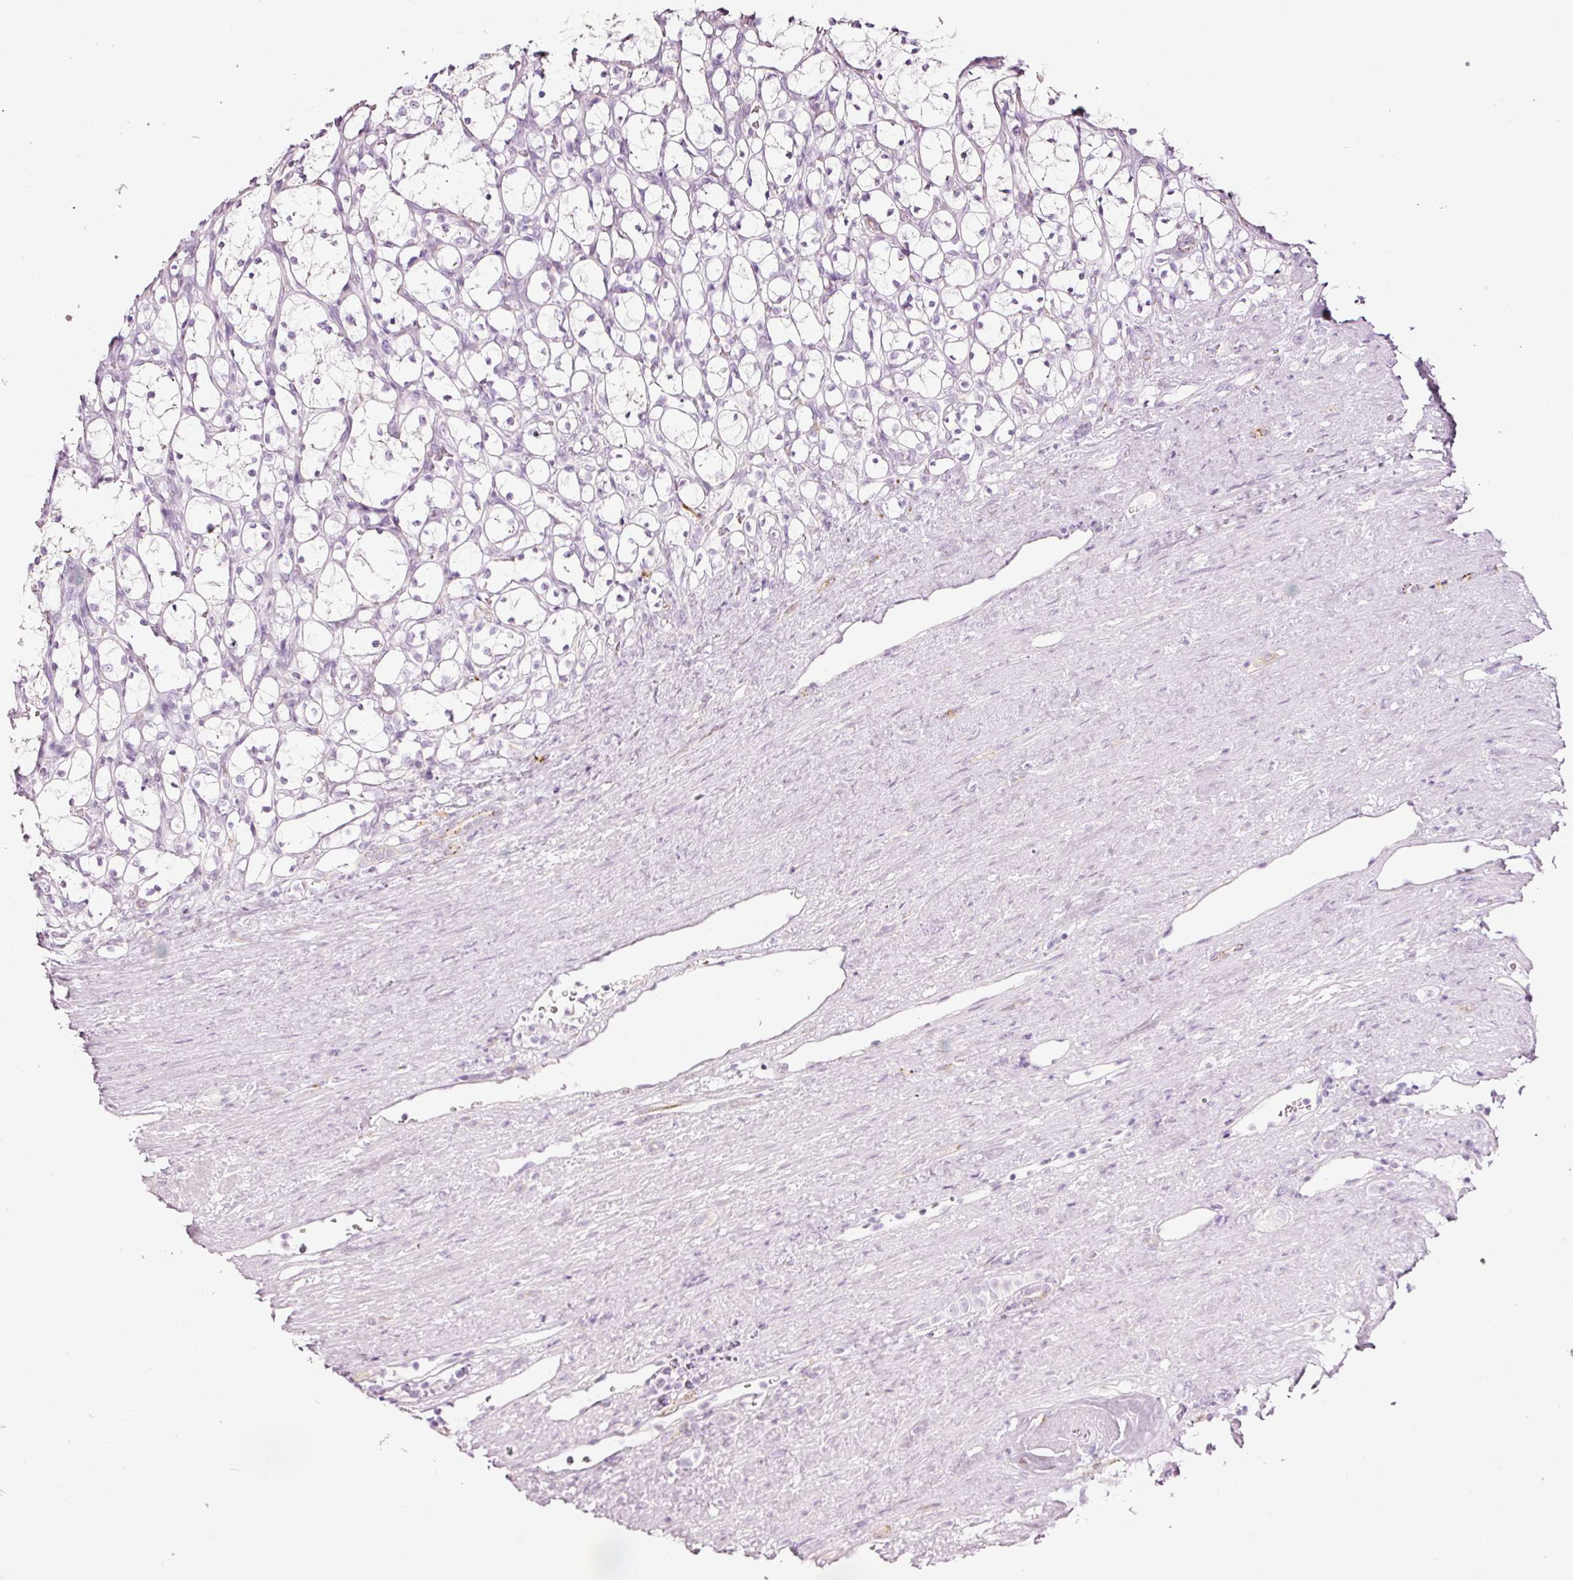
{"staining": {"intensity": "negative", "quantity": "none", "location": "none"}, "tissue": "renal cancer", "cell_type": "Tumor cells", "image_type": "cancer", "snomed": [{"axis": "morphology", "description": "Adenocarcinoma, NOS"}, {"axis": "topography", "description": "Kidney"}], "caption": "The immunohistochemistry (IHC) histopathology image has no significant expression in tumor cells of renal adenocarcinoma tissue.", "gene": "SDF4", "patient": {"sex": "female", "age": 69}}